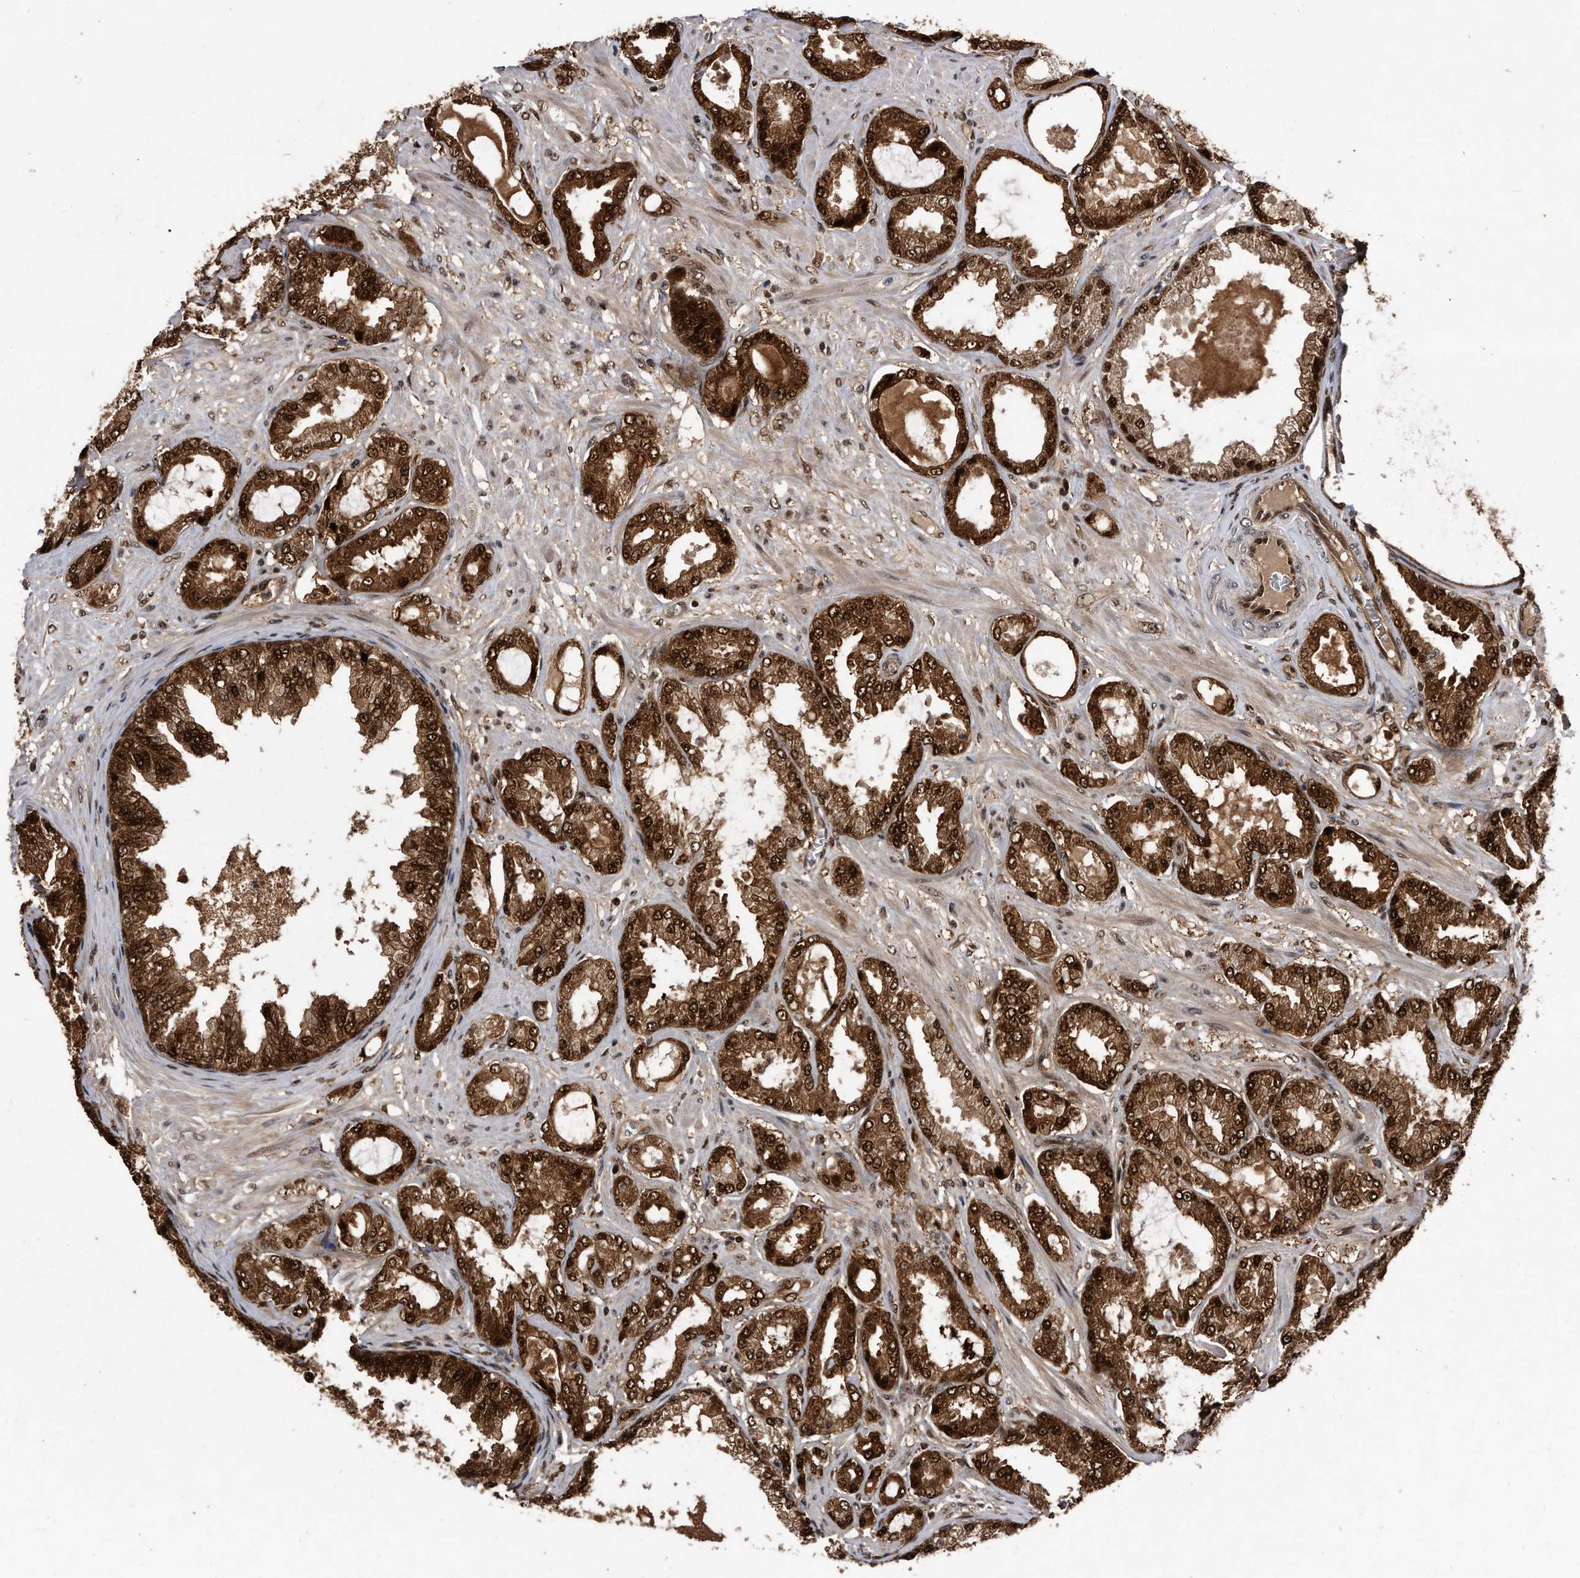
{"staining": {"intensity": "strong", "quantity": ">75%", "location": "cytoplasmic/membranous,nuclear"}, "tissue": "prostate cancer", "cell_type": "Tumor cells", "image_type": "cancer", "snomed": [{"axis": "morphology", "description": "Adenocarcinoma, Low grade"}, {"axis": "topography", "description": "Prostate"}], "caption": "Strong cytoplasmic/membranous and nuclear protein expression is appreciated in approximately >75% of tumor cells in prostate cancer (low-grade adenocarcinoma).", "gene": "RAD23B", "patient": {"sex": "male", "age": 63}}